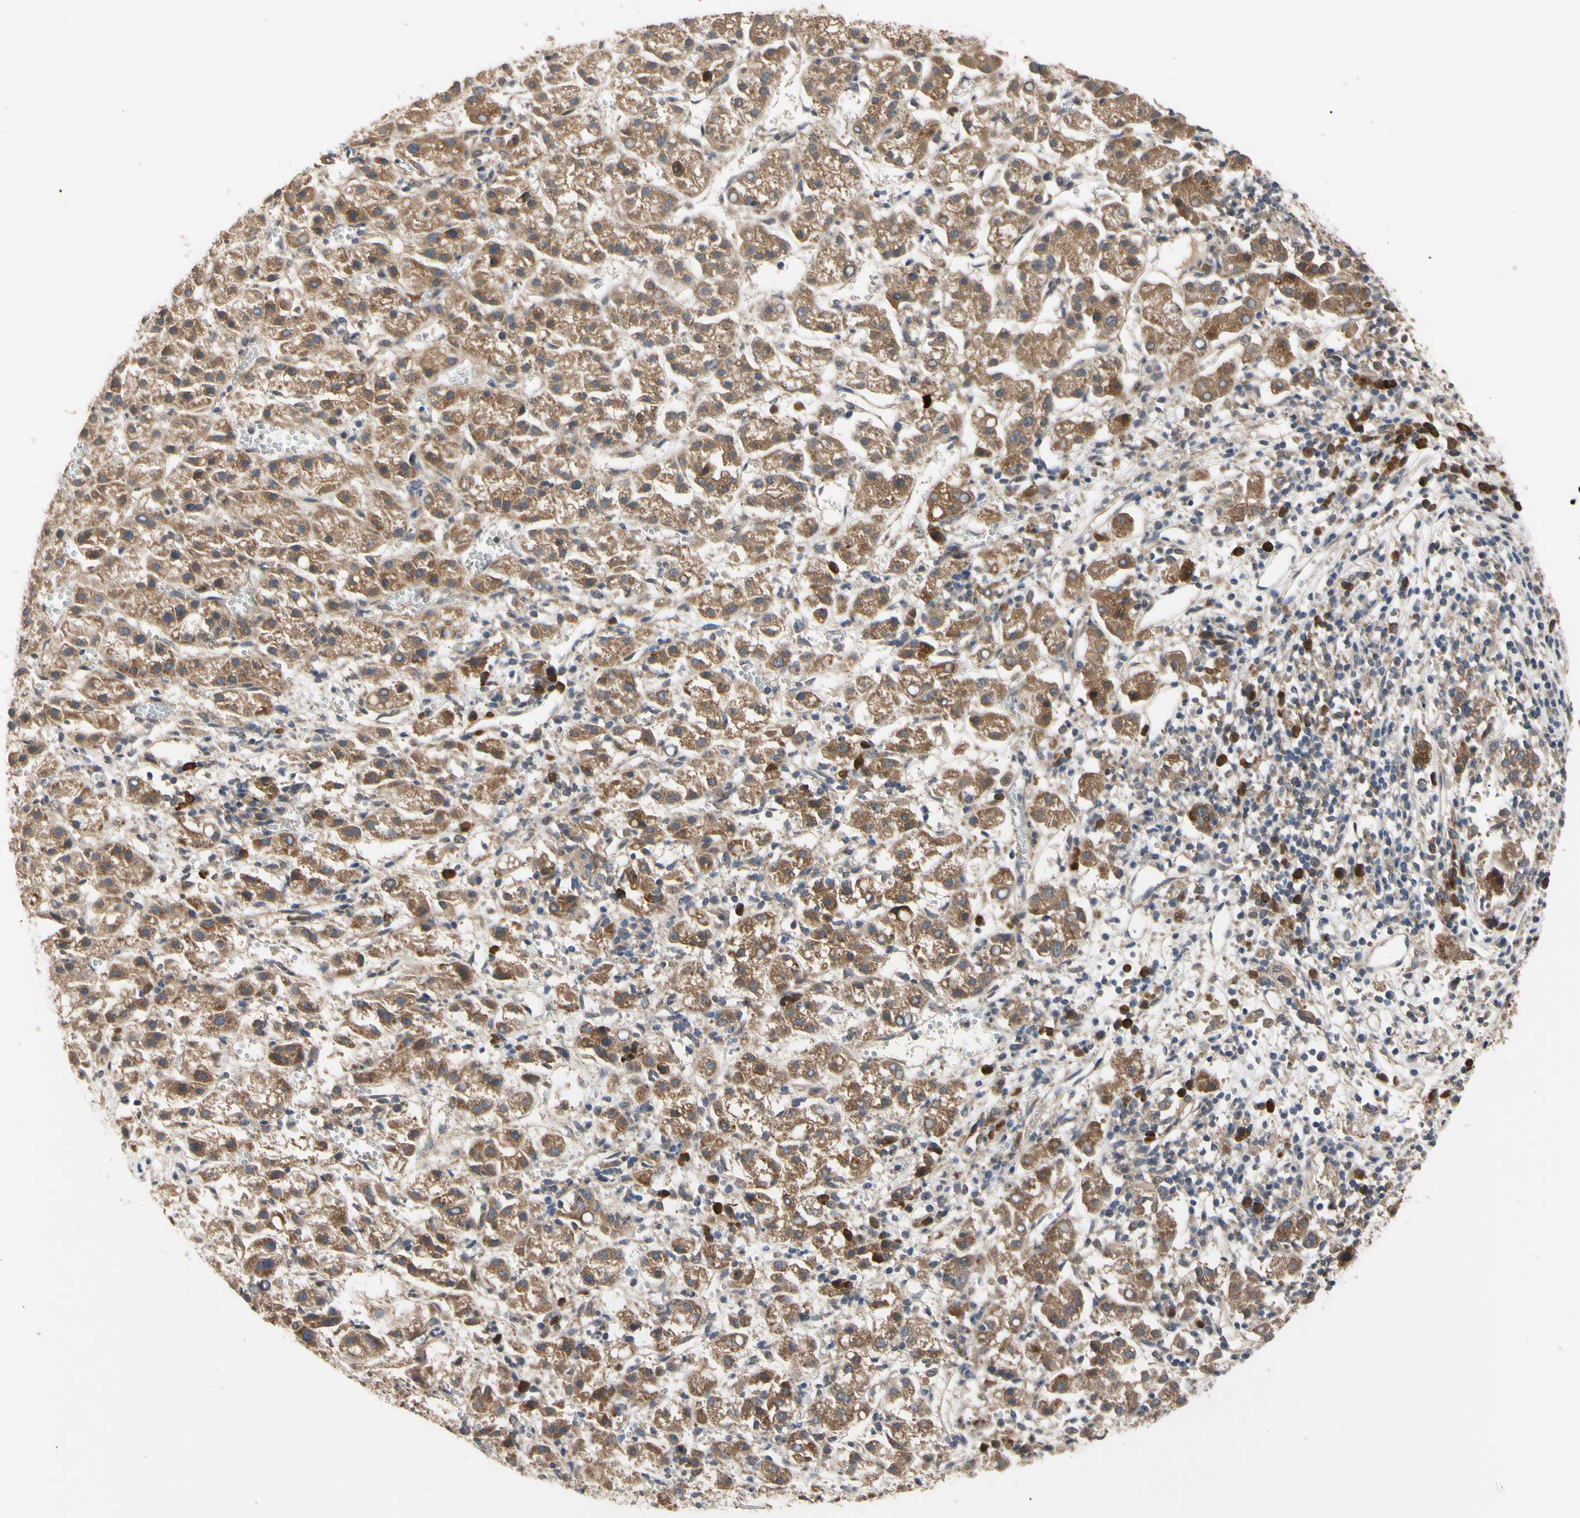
{"staining": {"intensity": "weak", "quantity": ">75%", "location": "cytoplasmic/membranous"}, "tissue": "liver cancer", "cell_type": "Tumor cells", "image_type": "cancer", "snomed": [{"axis": "morphology", "description": "Carcinoma, Hepatocellular, NOS"}, {"axis": "topography", "description": "Liver"}], "caption": "Liver hepatocellular carcinoma stained with immunohistochemistry exhibits weak cytoplasmic/membranous positivity in about >75% of tumor cells. (DAB (3,3'-diaminobenzidine) IHC with brightfield microscopy, high magnification).", "gene": "CYTIP", "patient": {"sex": "female", "age": 58}}